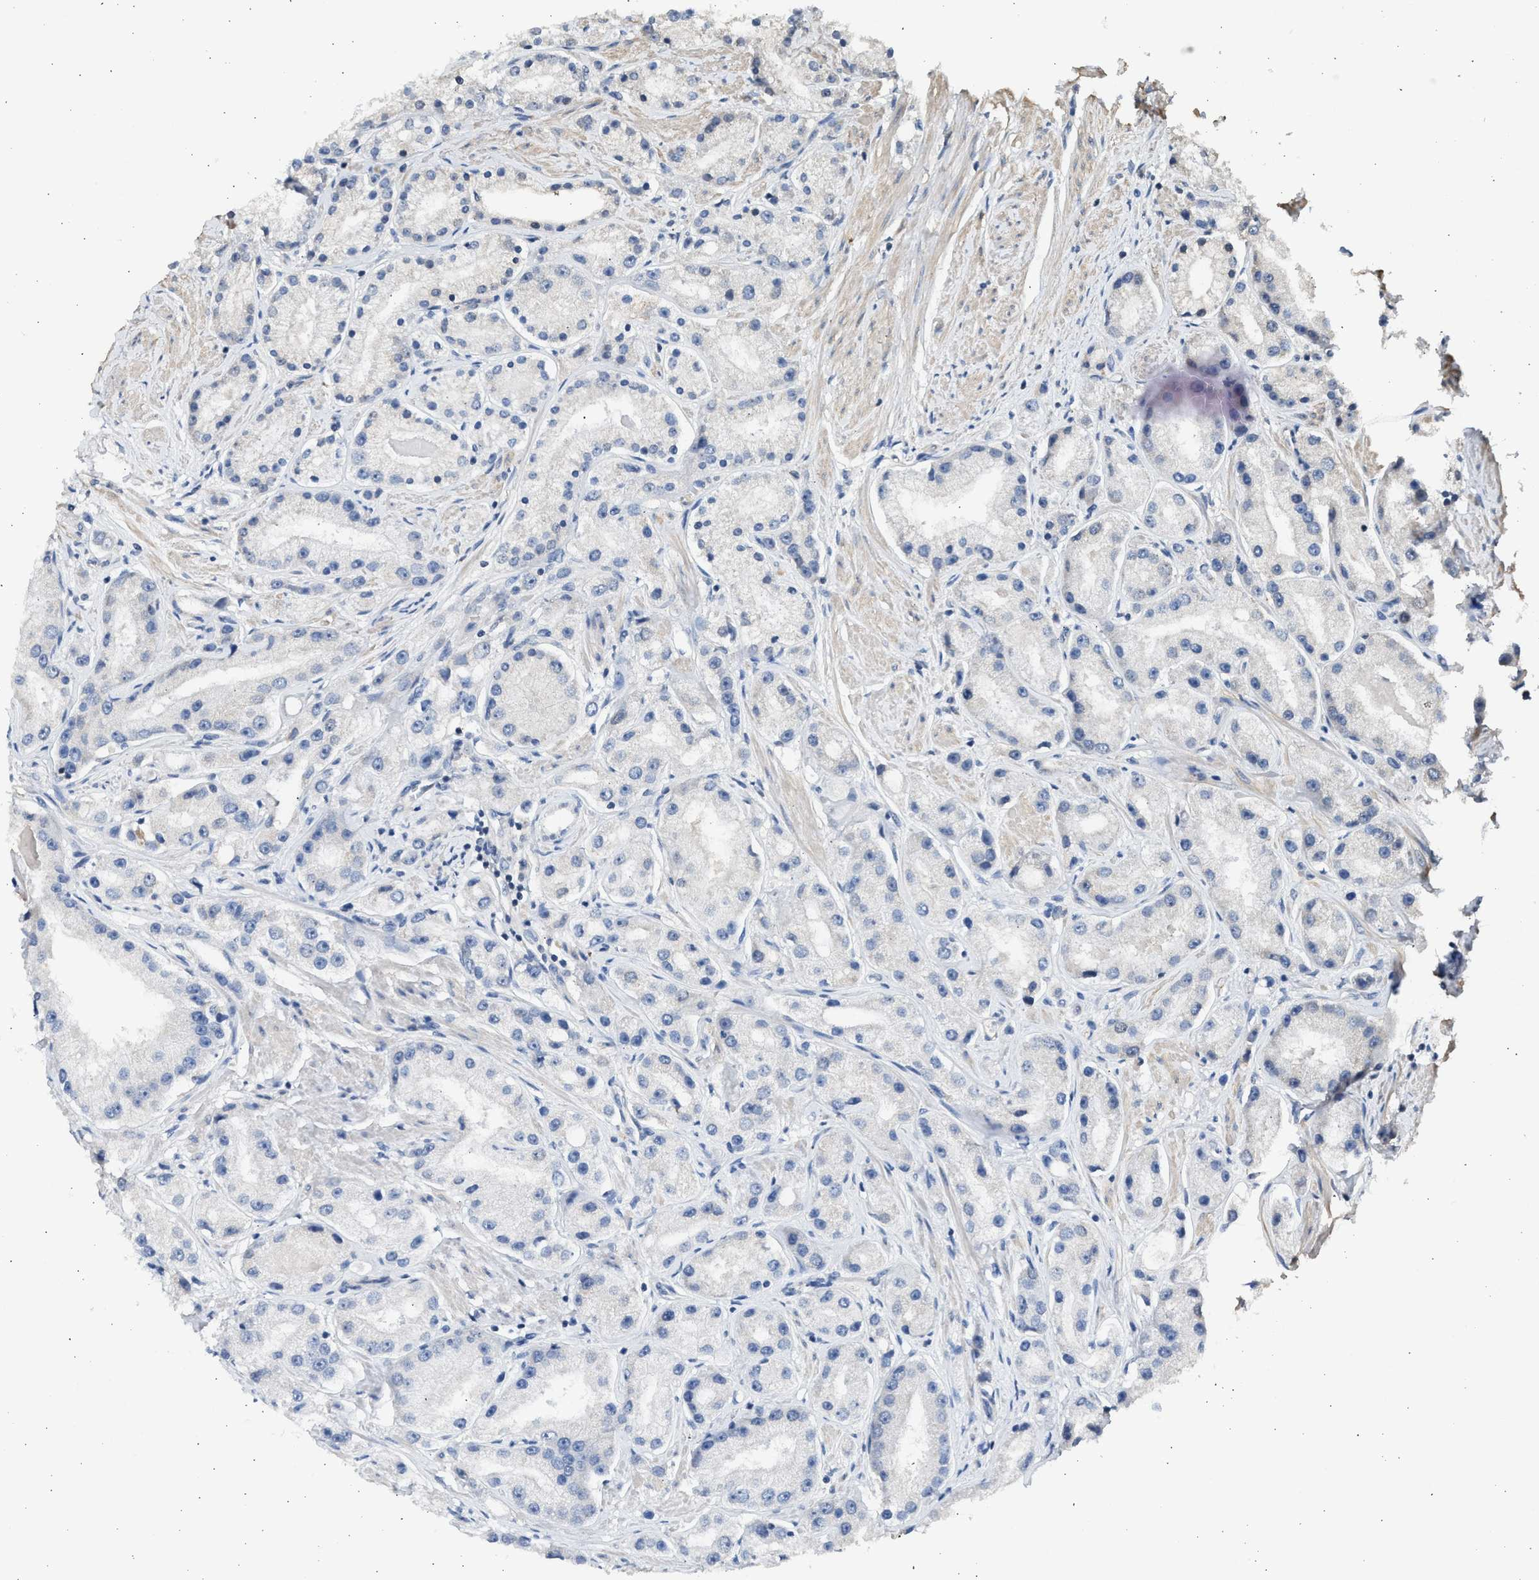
{"staining": {"intensity": "negative", "quantity": "none", "location": "none"}, "tissue": "prostate cancer", "cell_type": "Tumor cells", "image_type": "cancer", "snomed": [{"axis": "morphology", "description": "Adenocarcinoma, Low grade"}, {"axis": "topography", "description": "Prostate"}], "caption": "High power microscopy photomicrograph of an IHC histopathology image of prostate low-grade adenocarcinoma, revealing no significant staining in tumor cells.", "gene": "SULT2A1", "patient": {"sex": "male", "age": 63}}